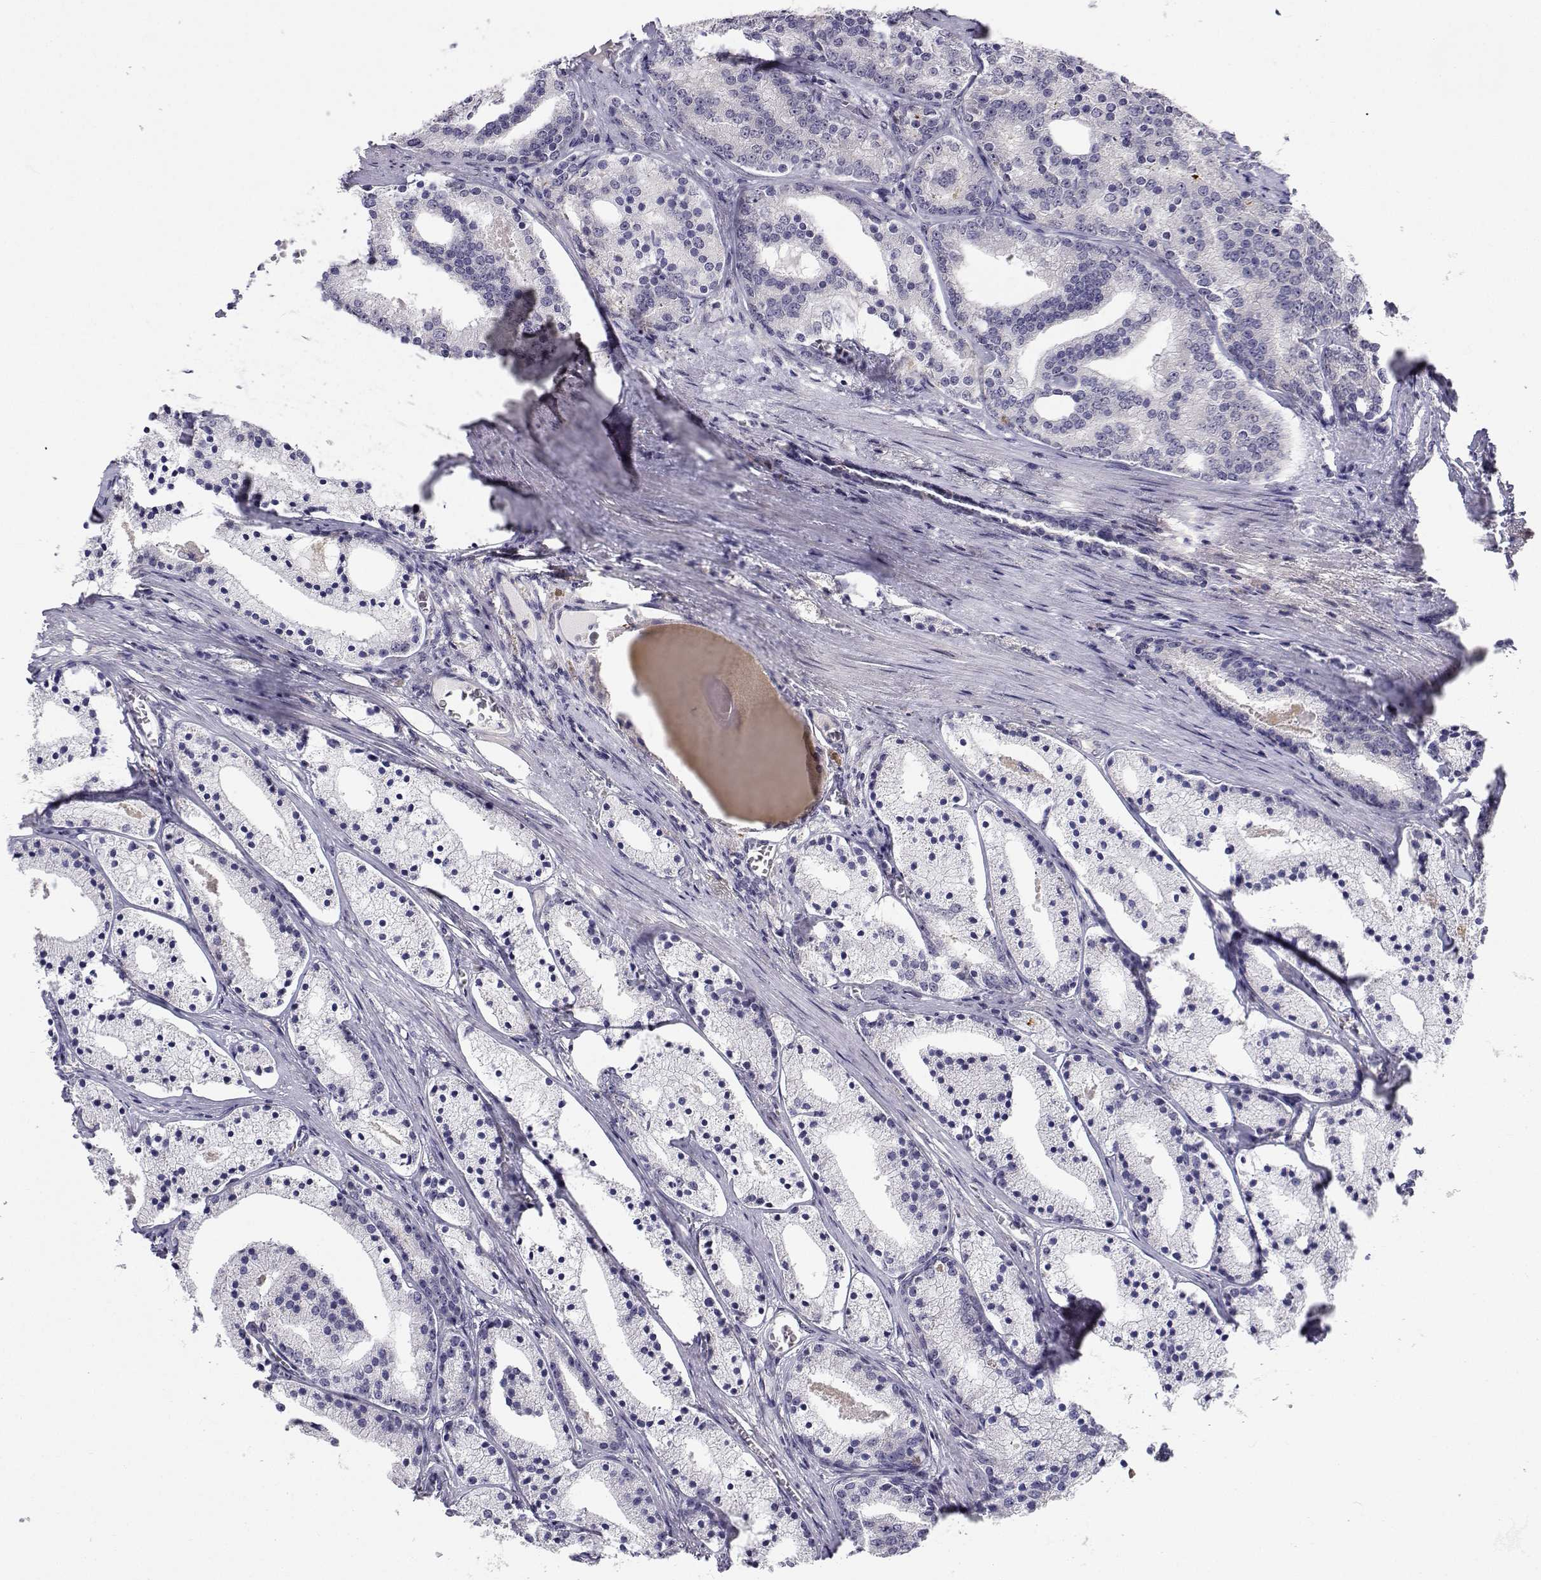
{"staining": {"intensity": "negative", "quantity": "none", "location": "none"}, "tissue": "prostate cancer", "cell_type": "Tumor cells", "image_type": "cancer", "snomed": [{"axis": "morphology", "description": "Adenocarcinoma, NOS"}, {"axis": "topography", "description": "Prostate"}], "caption": "Immunohistochemical staining of human prostate cancer (adenocarcinoma) displays no significant staining in tumor cells. (Brightfield microscopy of DAB (3,3'-diaminobenzidine) immunohistochemistry at high magnification).", "gene": "SLC6A3", "patient": {"sex": "male", "age": 69}}